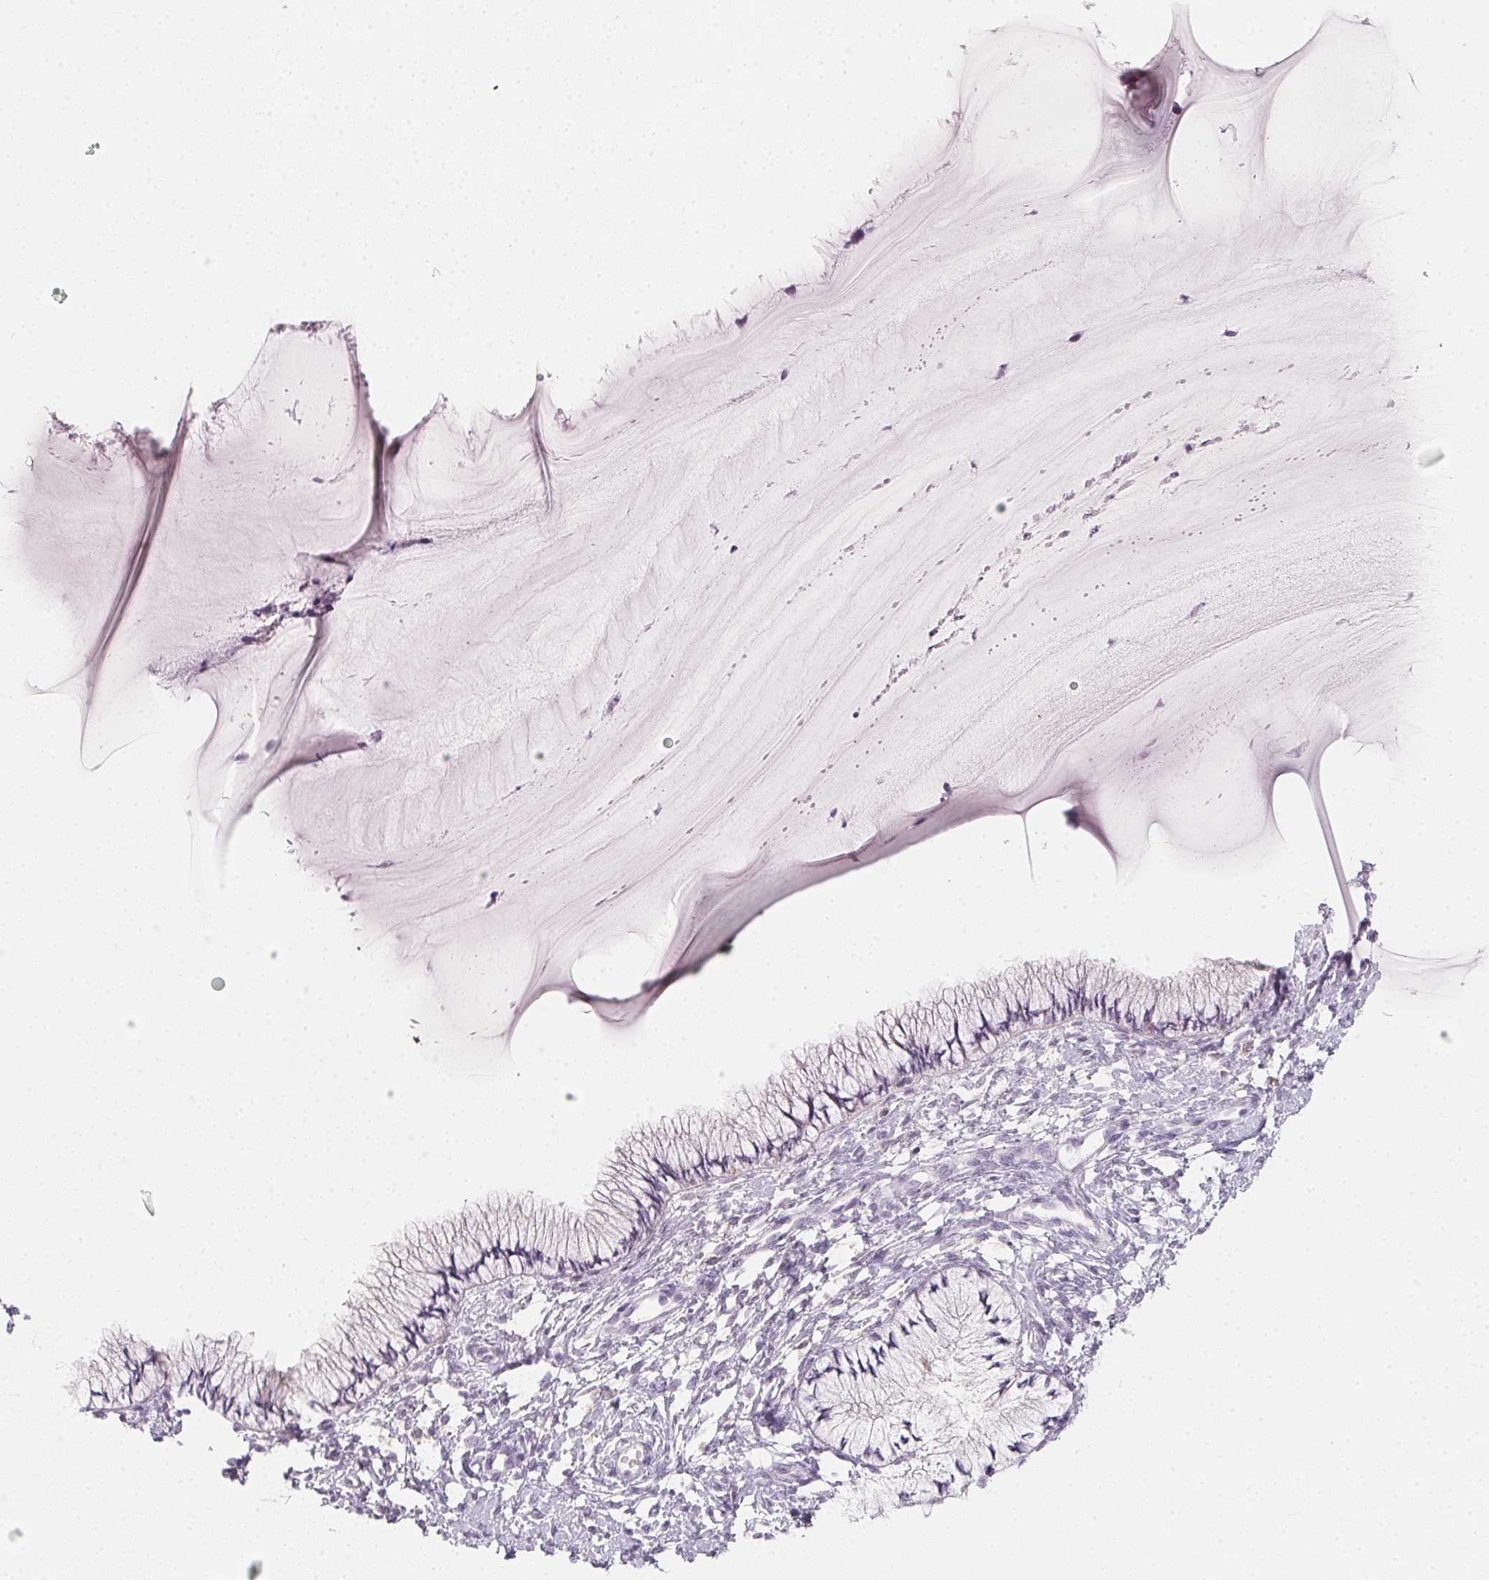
{"staining": {"intensity": "negative", "quantity": "none", "location": "none"}, "tissue": "cervix", "cell_type": "Glandular cells", "image_type": "normal", "snomed": [{"axis": "morphology", "description": "Normal tissue, NOS"}, {"axis": "topography", "description": "Cervix"}], "caption": "High power microscopy image of an immunohistochemistry (IHC) histopathology image of unremarkable cervix, revealing no significant staining in glandular cells.", "gene": "SOAT1", "patient": {"sex": "female", "age": 37}}